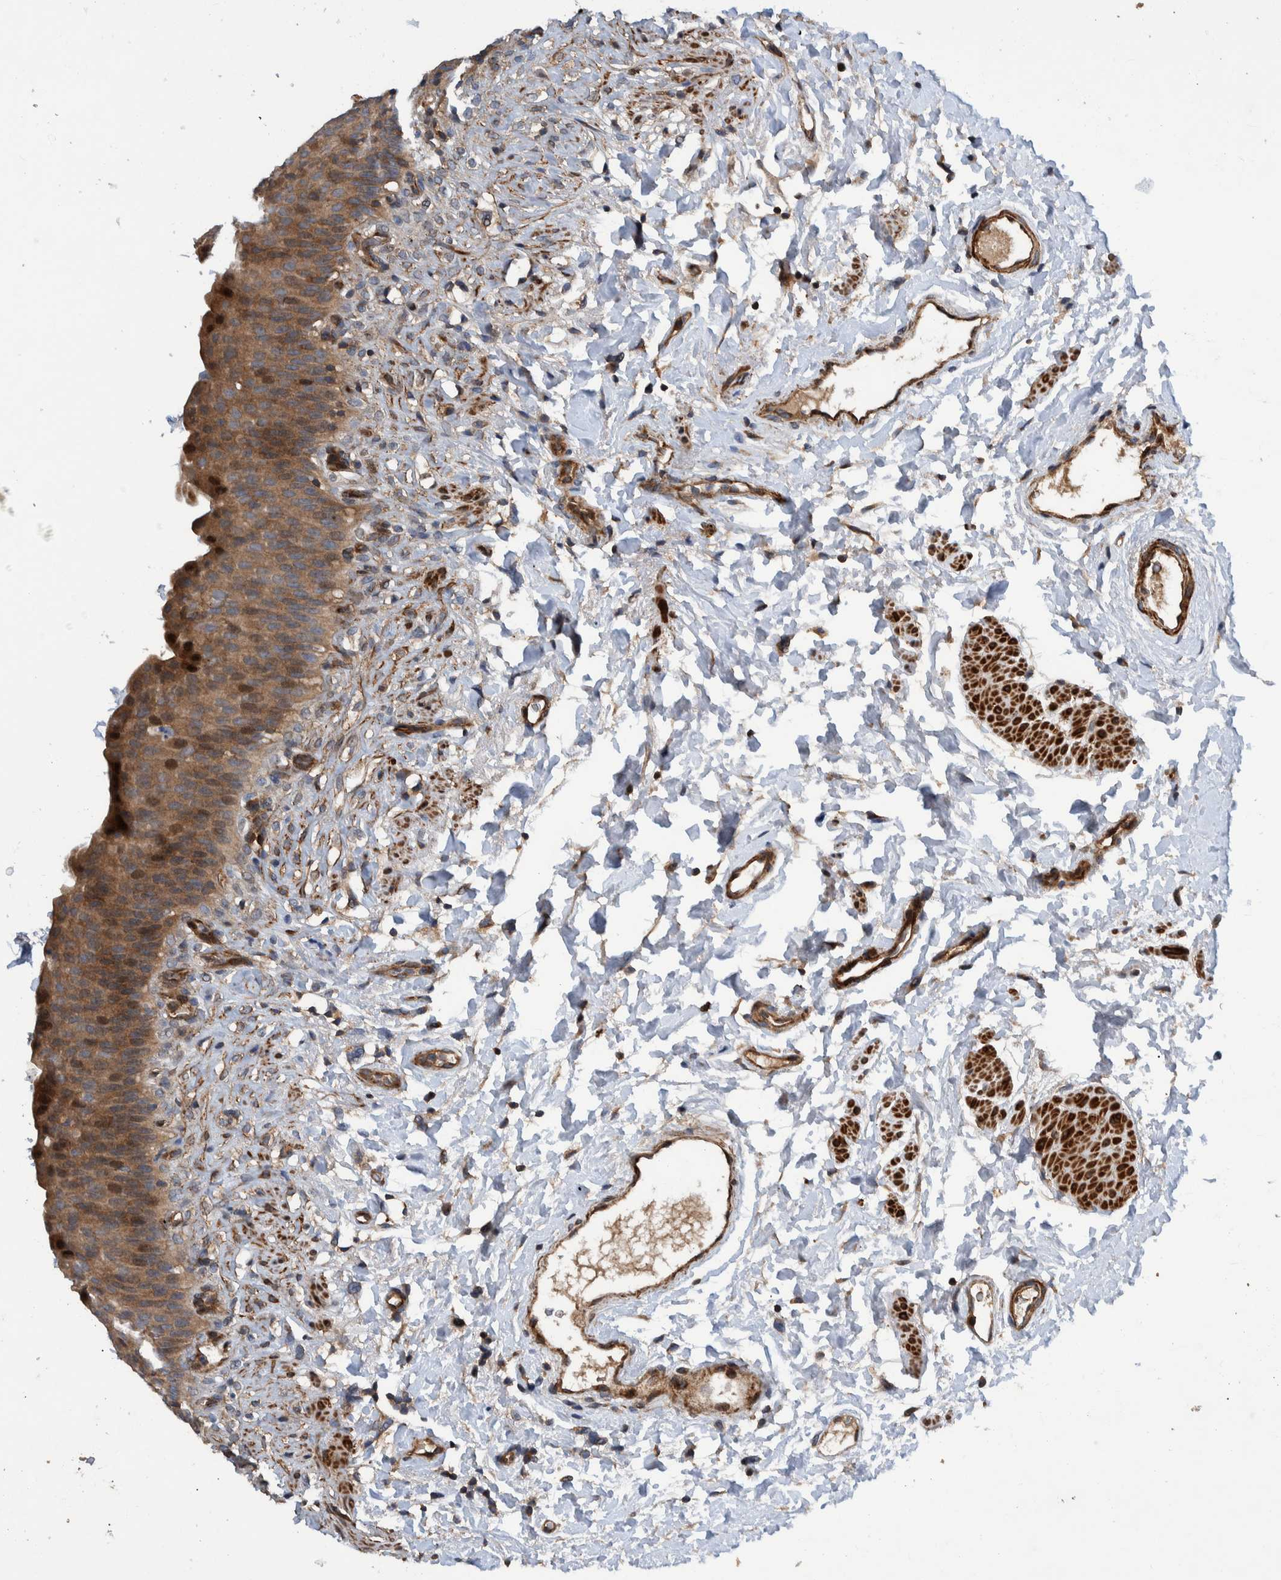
{"staining": {"intensity": "moderate", "quantity": ">75%", "location": "cytoplasmic/membranous,nuclear"}, "tissue": "urinary bladder", "cell_type": "Urothelial cells", "image_type": "normal", "snomed": [{"axis": "morphology", "description": "Normal tissue, NOS"}, {"axis": "topography", "description": "Urinary bladder"}], "caption": "A high-resolution micrograph shows immunohistochemistry staining of normal urinary bladder, which shows moderate cytoplasmic/membranous,nuclear expression in approximately >75% of urothelial cells.", "gene": "GRPEL2", "patient": {"sex": "female", "age": 79}}